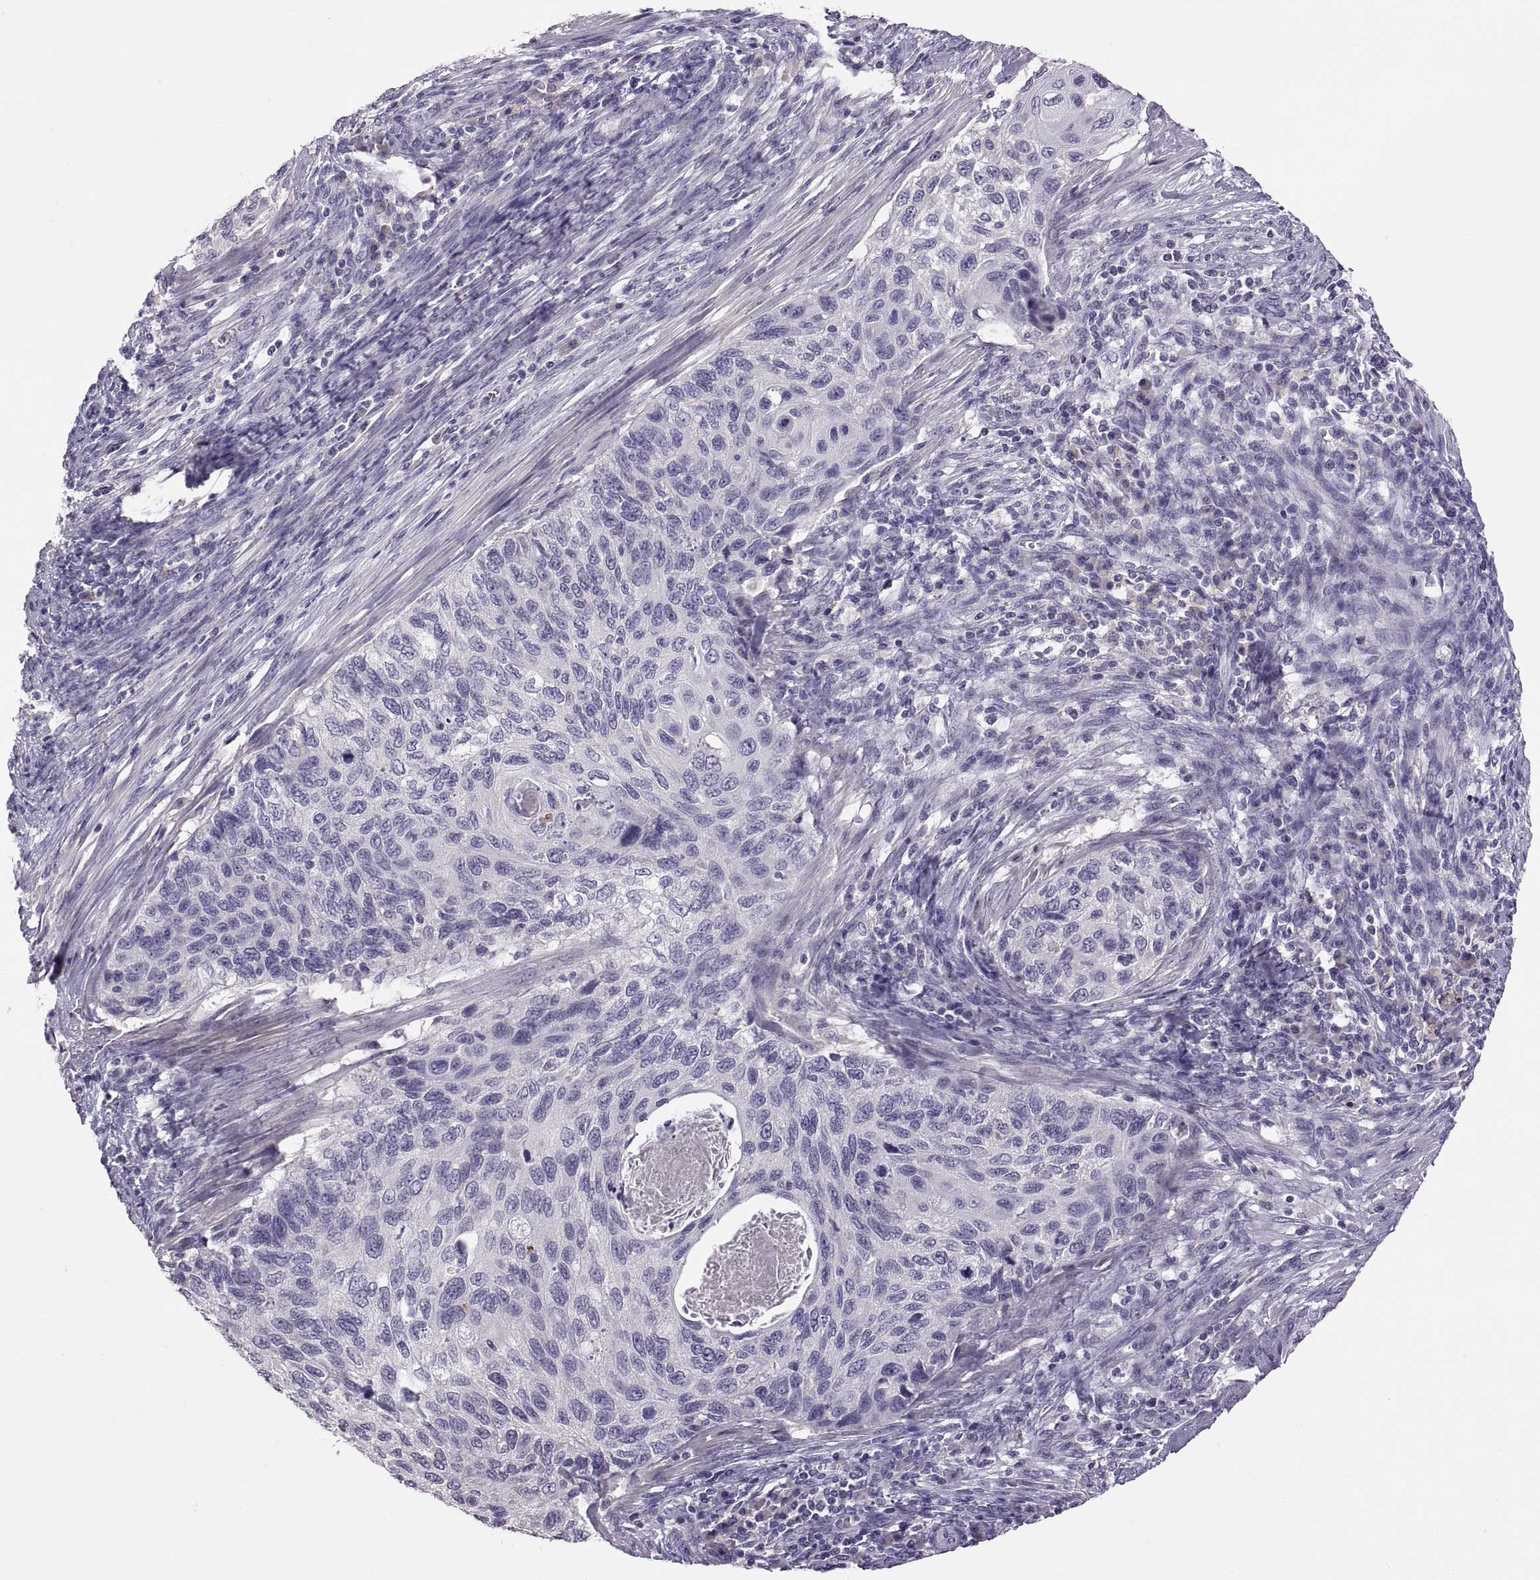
{"staining": {"intensity": "negative", "quantity": "none", "location": "none"}, "tissue": "cervical cancer", "cell_type": "Tumor cells", "image_type": "cancer", "snomed": [{"axis": "morphology", "description": "Squamous cell carcinoma, NOS"}, {"axis": "topography", "description": "Cervix"}], "caption": "IHC photomicrograph of neoplastic tissue: human cervical cancer (squamous cell carcinoma) stained with DAB reveals no significant protein positivity in tumor cells. (IHC, brightfield microscopy, high magnification).", "gene": "TBX19", "patient": {"sex": "female", "age": 70}}